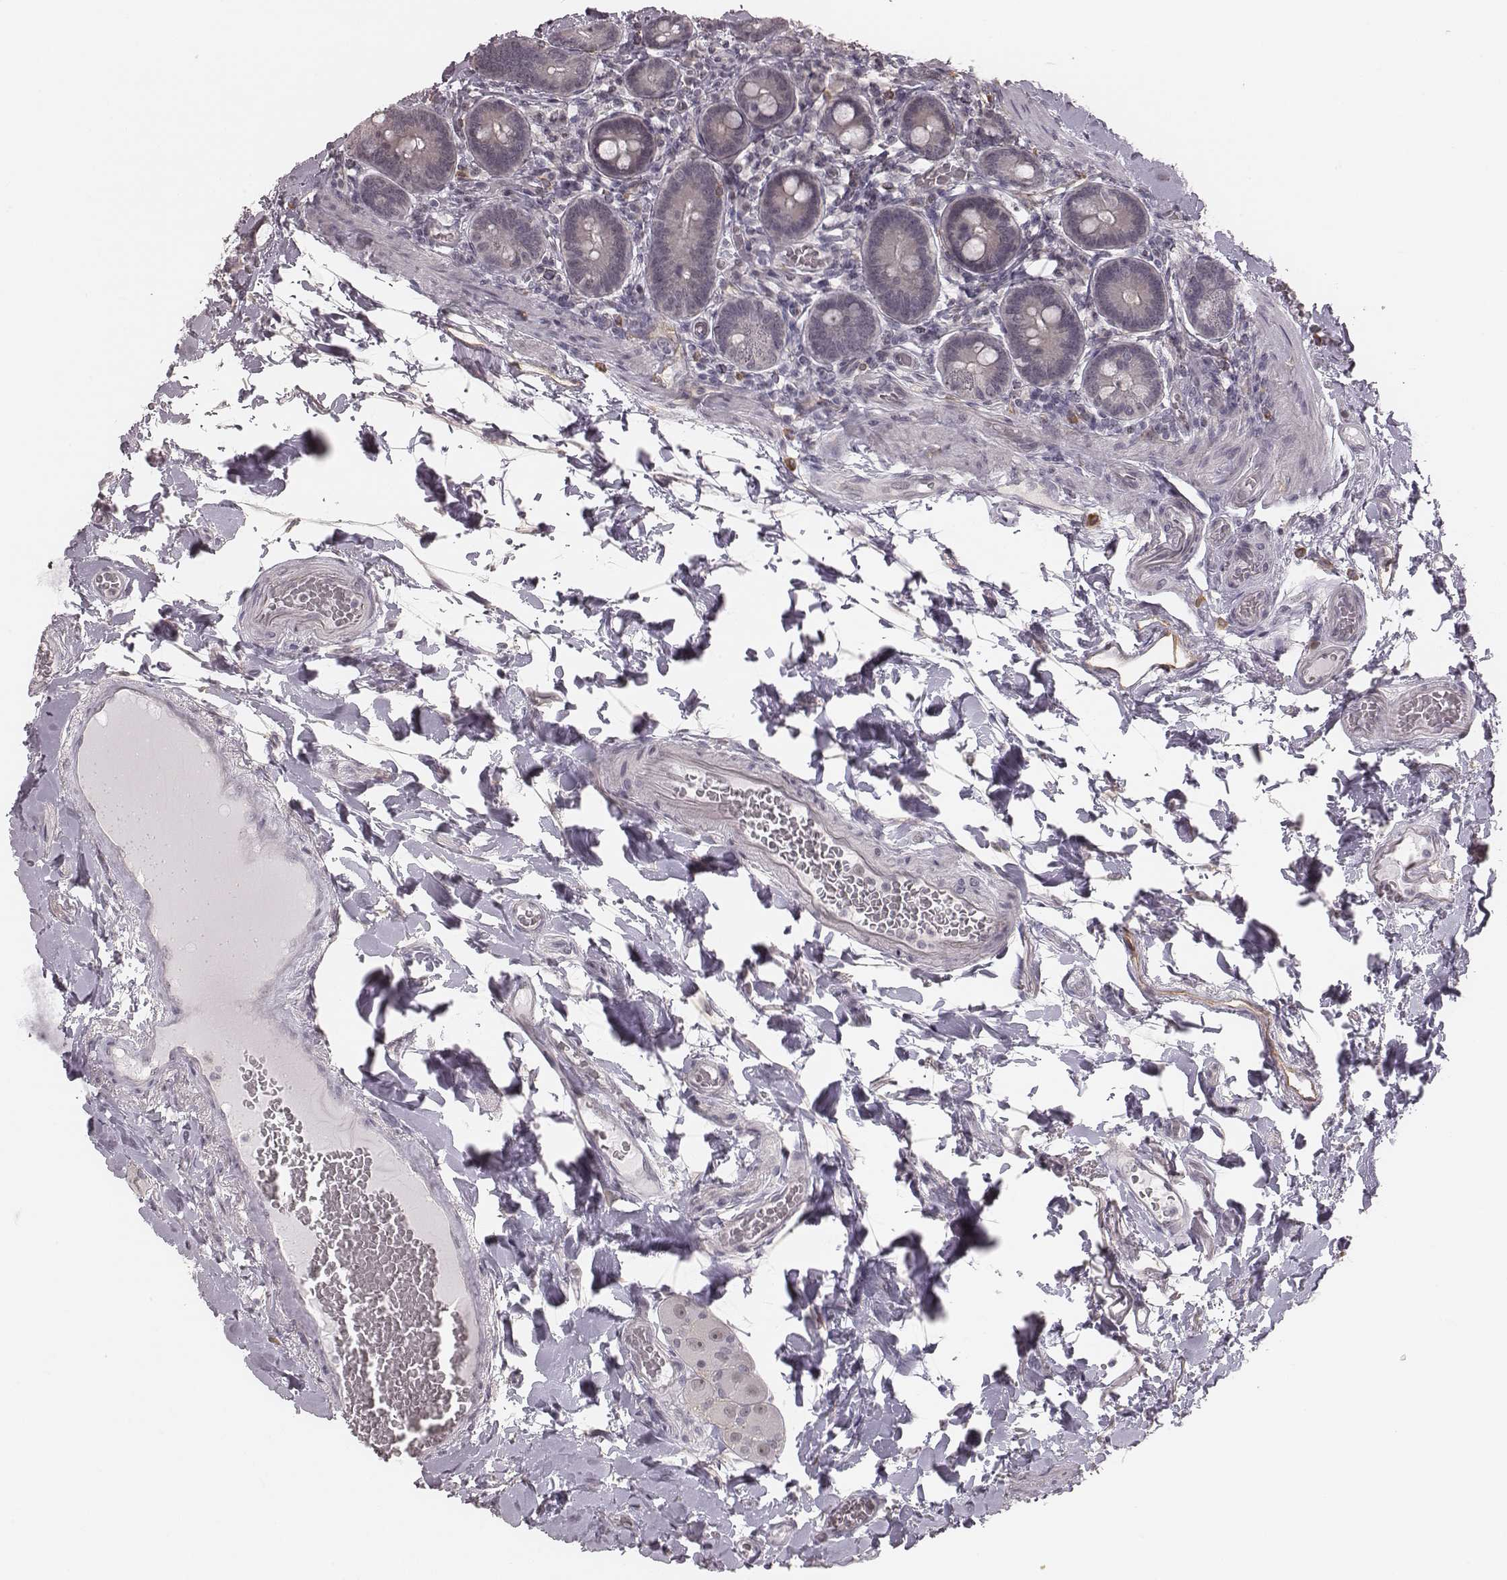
{"staining": {"intensity": "negative", "quantity": "none", "location": "none"}, "tissue": "duodenum", "cell_type": "Glandular cells", "image_type": "normal", "snomed": [{"axis": "morphology", "description": "Normal tissue, NOS"}, {"axis": "topography", "description": "Duodenum"}], "caption": "High magnification brightfield microscopy of unremarkable duodenum stained with DAB (brown) and counterstained with hematoxylin (blue): glandular cells show no significant staining.", "gene": "RPGRIP1", "patient": {"sex": "female", "age": 62}}